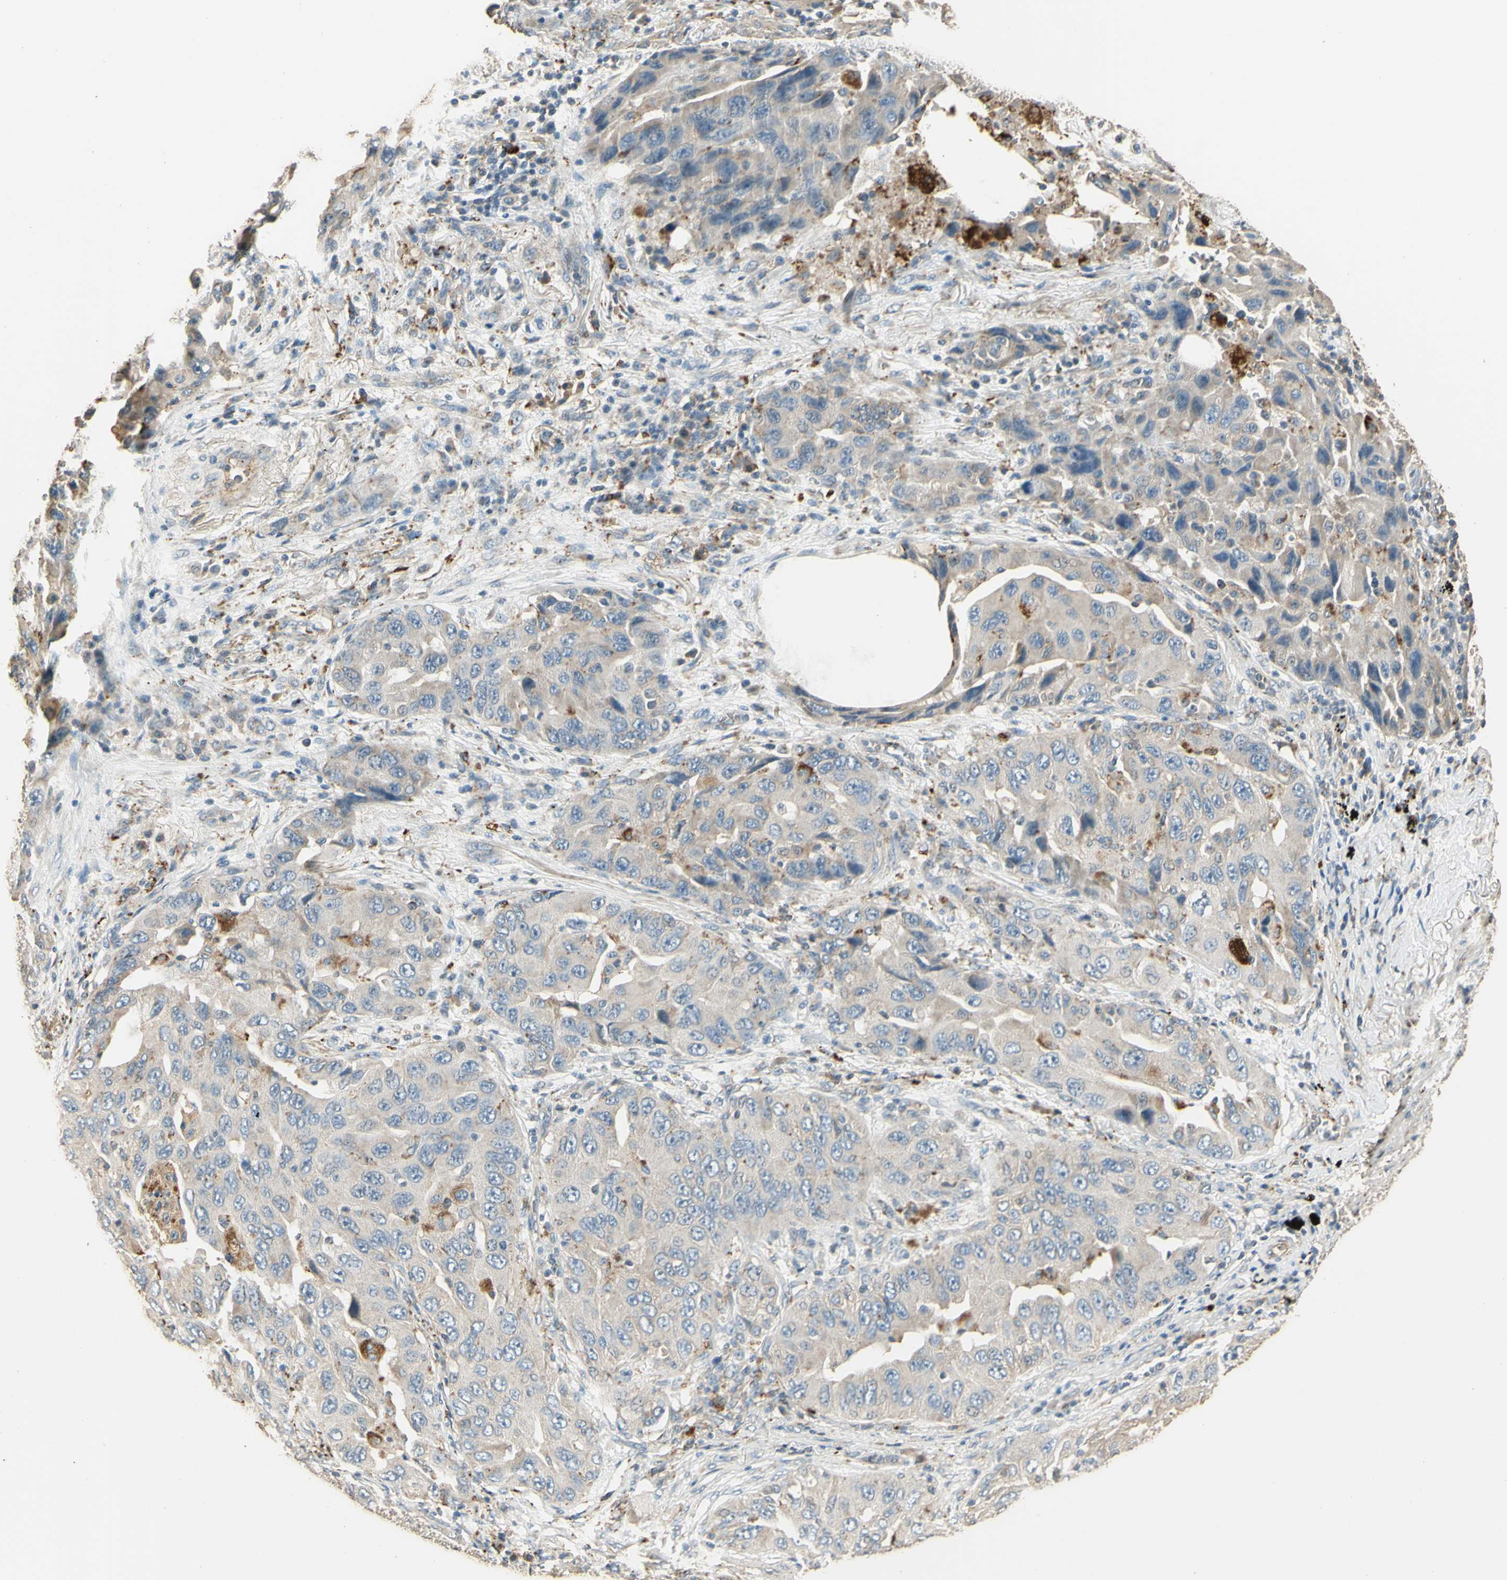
{"staining": {"intensity": "strong", "quantity": "<25%", "location": "cytoplasmic/membranous"}, "tissue": "lung cancer", "cell_type": "Tumor cells", "image_type": "cancer", "snomed": [{"axis": "morphology", "description": "Adenocarcinoma, NOS"}, {"axis": "topography", "description": "Lung"}], "caption": "Lung cancer (adenocarcinoma) was stained to show a protein in brown. There is medium levels of strong cytoplasmic/membranous staining in approximately <25% of tumor cells.", "gene": "ARHGEF17", "patient": {"sex": "female", "age": 65}}